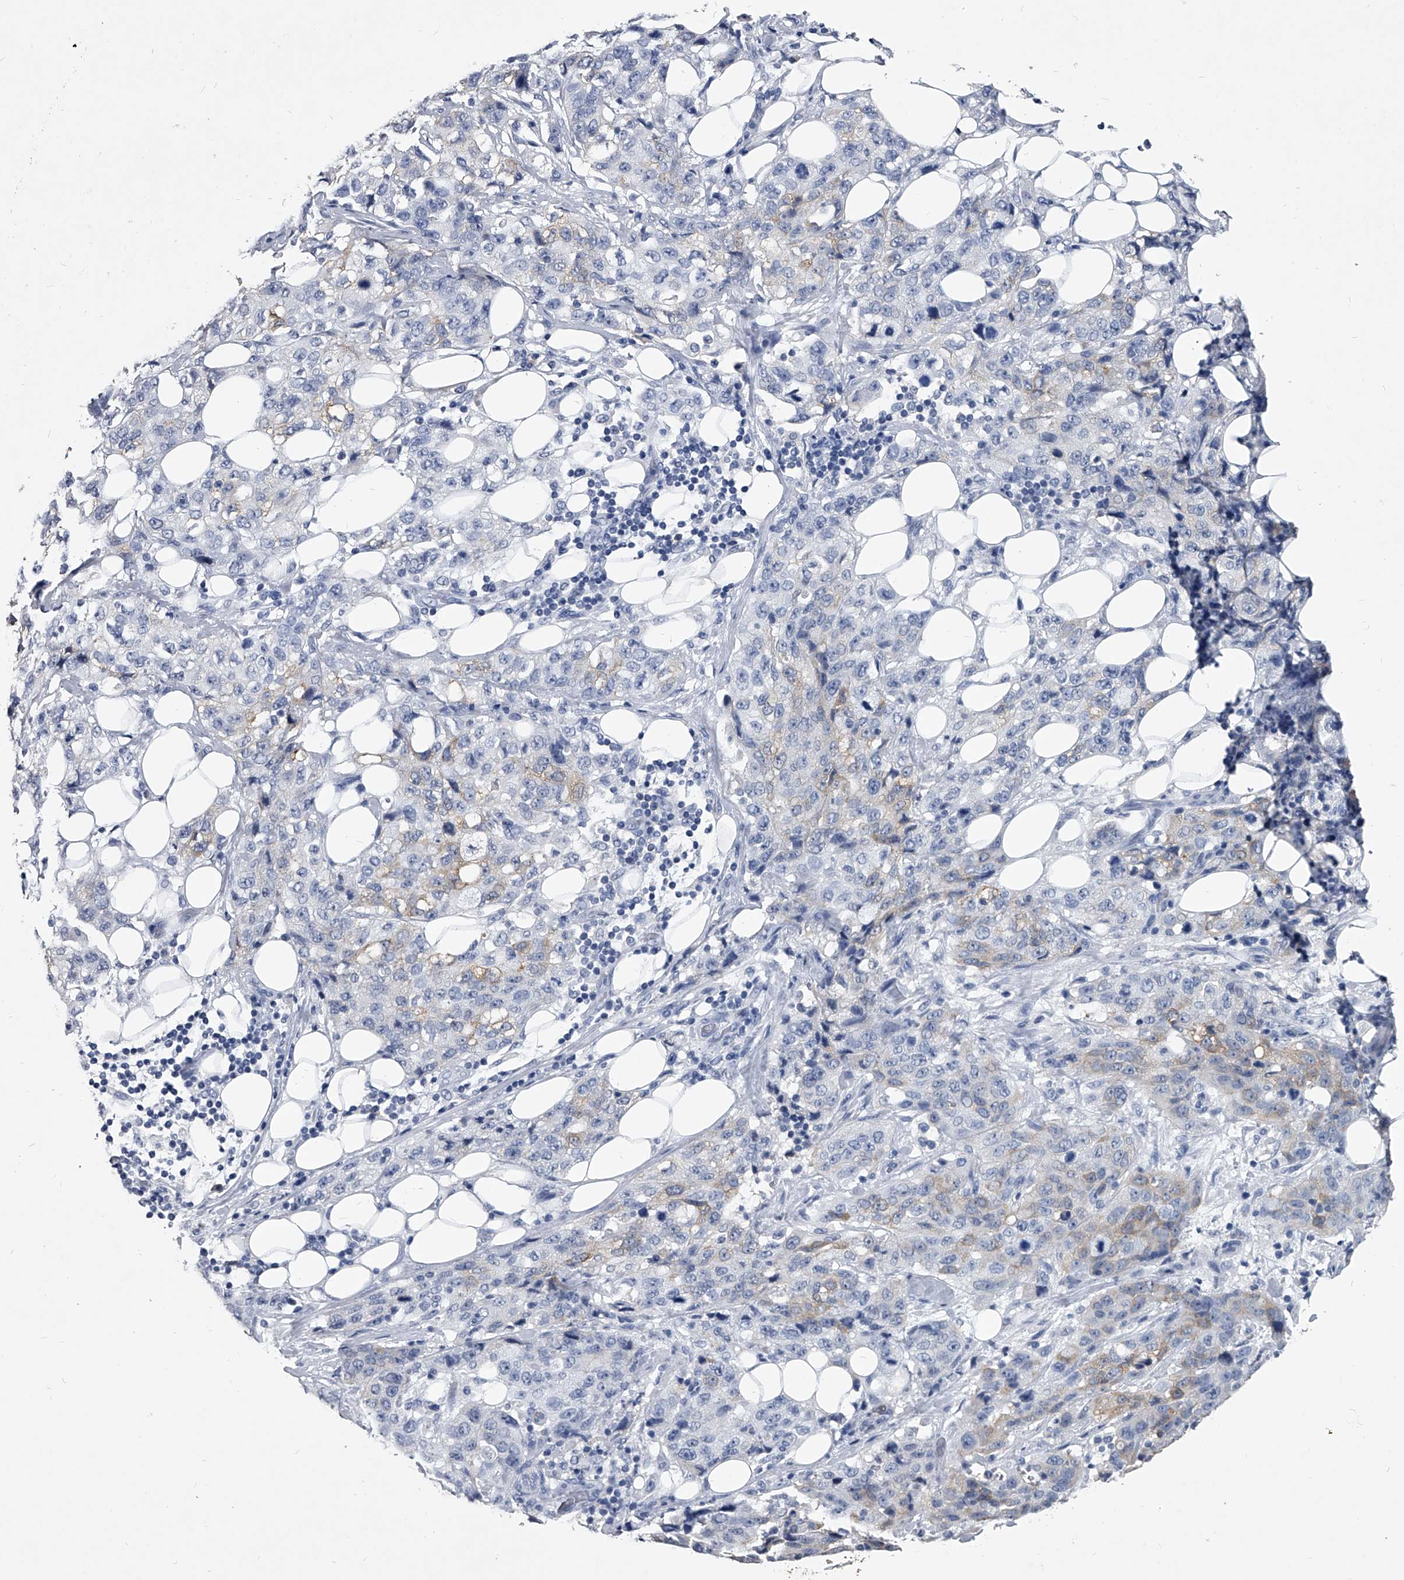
{"staining": {"intensity": "weak", "quantity": "<25%", "location": "cytoplasmic/membranous"}, "tissue": "stomach cancer", "cell_type": "Tumor cells", "image_type": "cancer", "snomed": [{"axis": "morphology", "description": "Adenocarcinoma, NOS"}, {"axis": "topography", "description": "Stomach"}], "caption": "Stomach adenocarcinoma stained for a protein using immunohistochemistry (IHC) displays no expression tumor cells.", "gene": "BCAS1", "patient": {"sex": "male", "age": 48}}